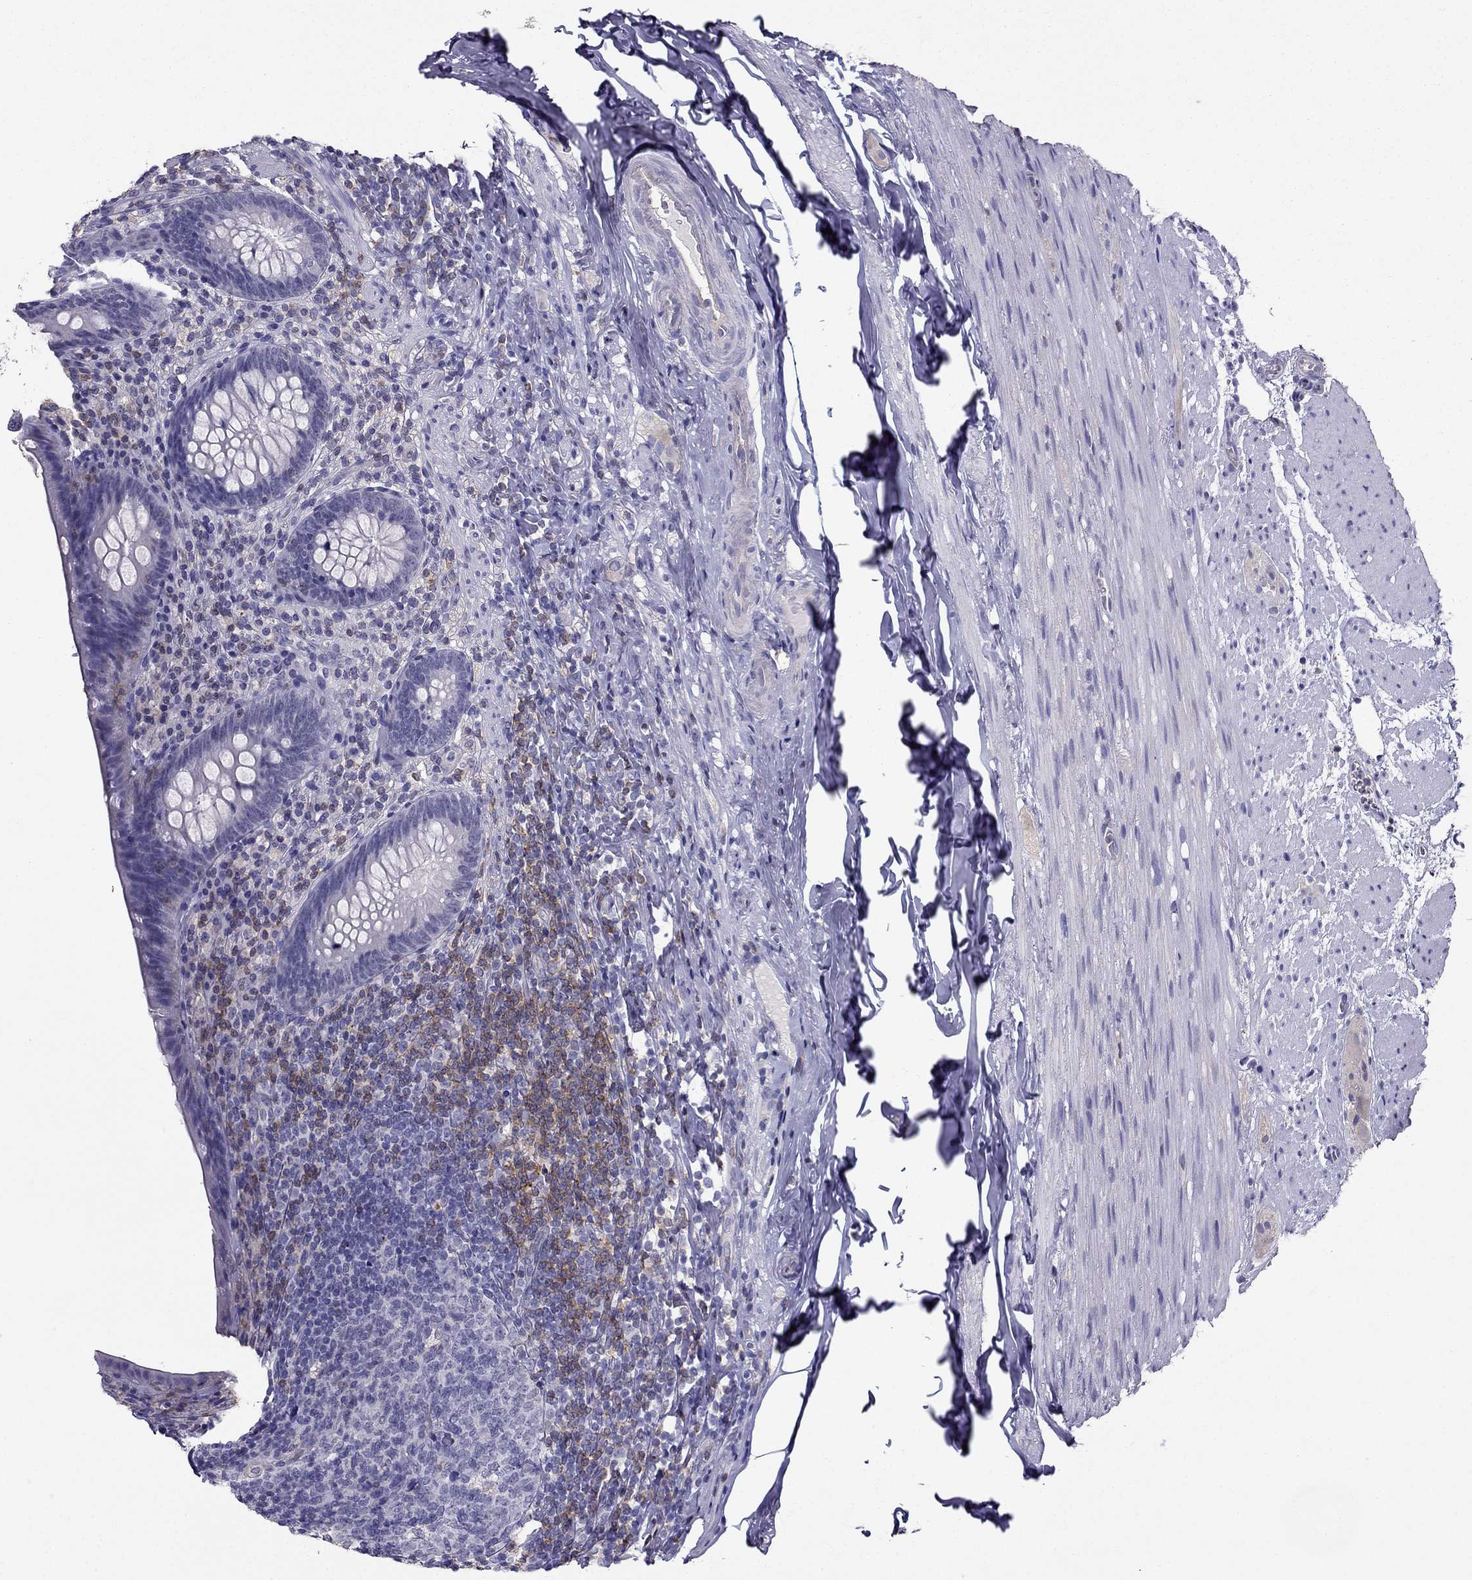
{"staining": {"intensity": "negative", "quantity": "none", "location": "none"}, "tissue": "appendix", "cell_type": "Glandular cells", "image_type": "normal", "snomed": [{"axis": "morphology", "description": "Normal tissue, NOS"}, {"axis": "topography", "description": "Appendix"}], "caption": "This histopathology image is of benign appendix stained with immunohistochemistry (IHC) to label a protein in brown with the nuclei are counter-stained blue. There is no positivity in glandular cells.", "gene": "AAK1", "patient": {"sex": "male", "age": 47}}